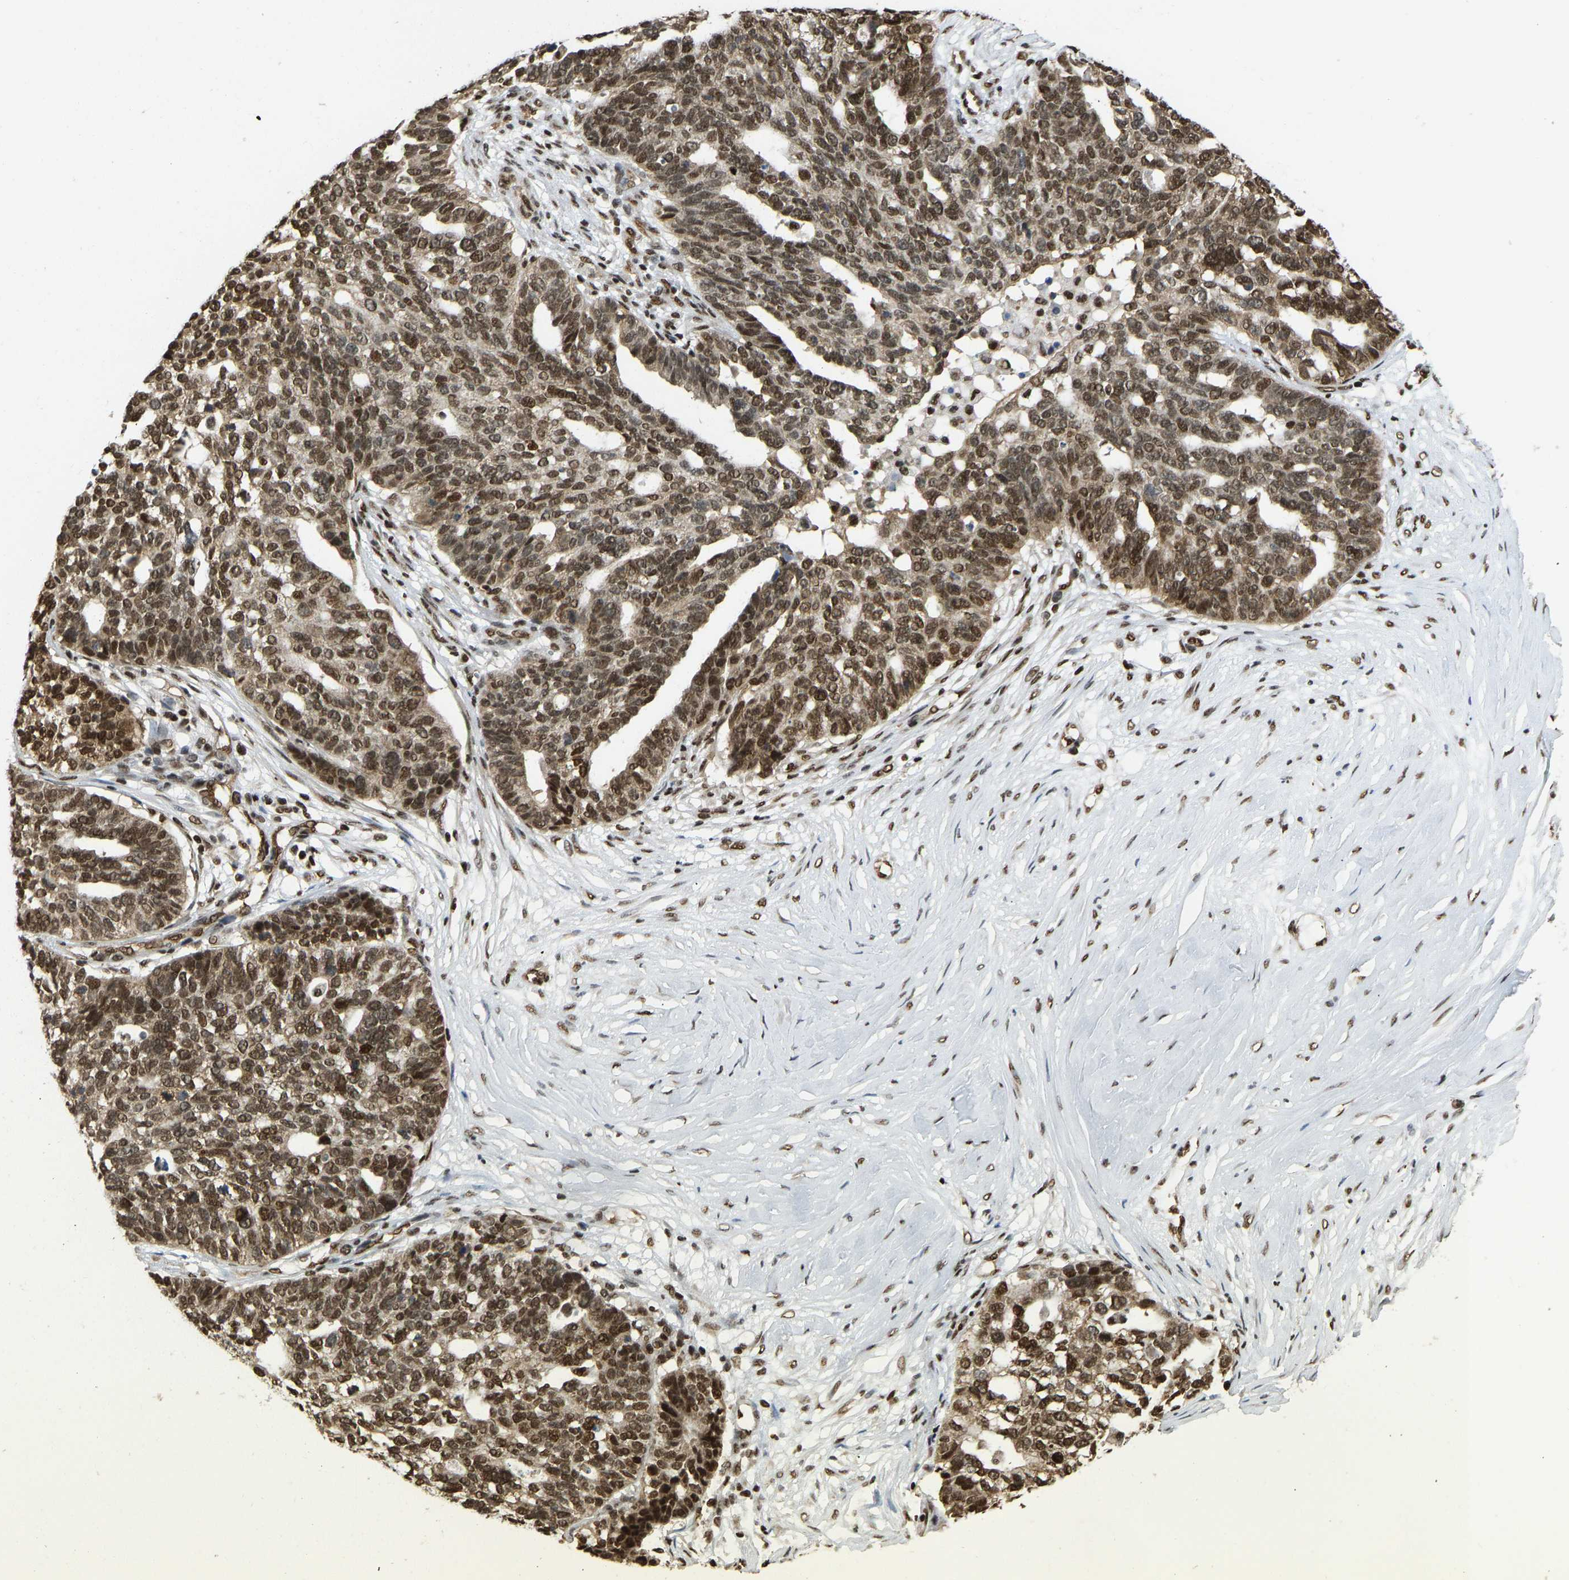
{"staining": {"intensity": "strong", "quantity": ">75%", "location": "cytoplasmic/membranous,nuclear"}, "tissue": "ovarian cancer", "cell_type": "Tumor cells", "image_type": "cancer", "snomed": [{"axis": "morphology", "description": "Cystadenocarcinoma, serous, NOS"}, {"axis": "topography", "description": "Ovary"}], "caption": "DAB immunohistochemical staining of human serous cystadenocarcinoma (ovarian) exhibits strong cytoplasmic/membranous and nuclear protein expression in approximately >75% of tumor cells. The staining was performed using DAB (3,3'-diaminobenzidine) to visualize the protein expression in brown, while the nuclei were stained in blue with hematoxylin (Magnification: 20x).", "gene": "ZSCAN20", "patient": {"sex": "female", "age": 59}}